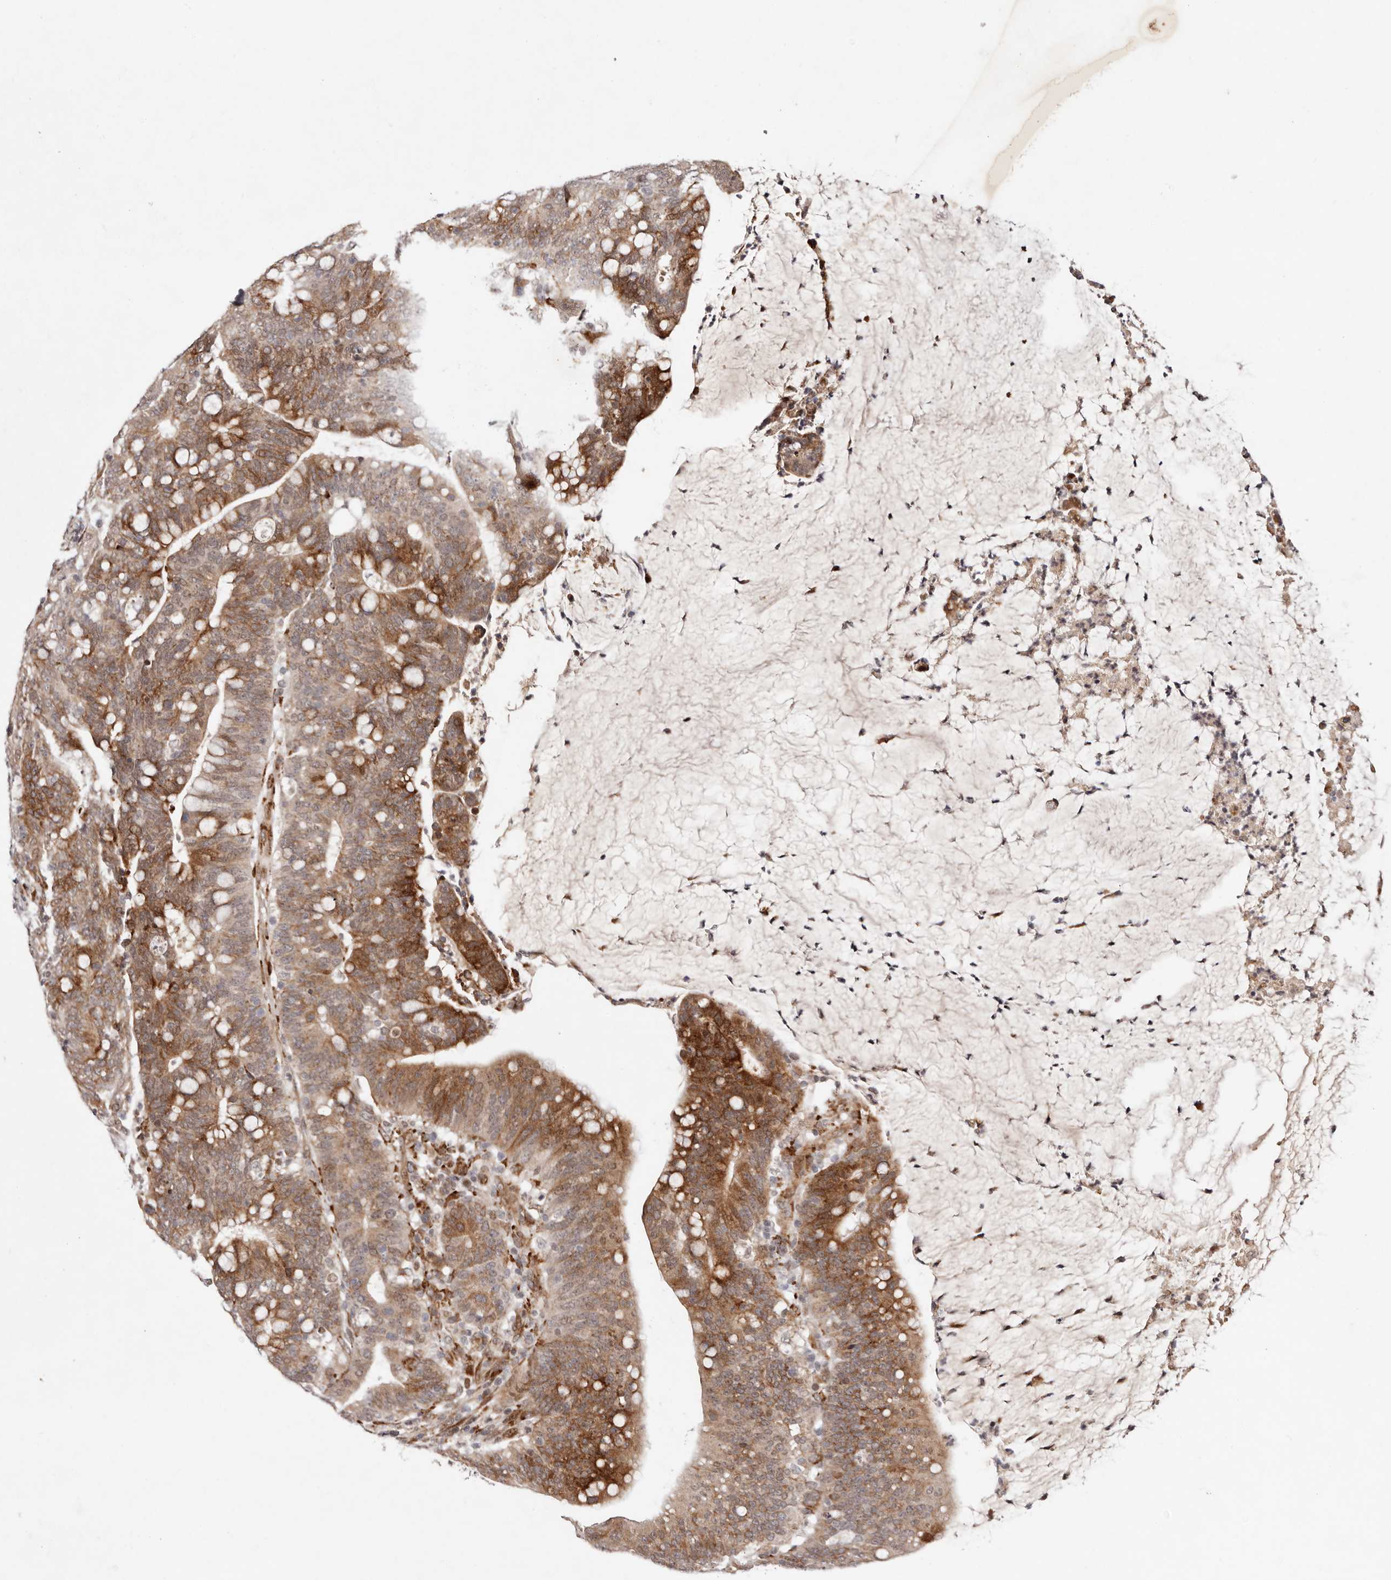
{"staining": {"intensity": "moderate", "quantity": ">75%", "location": "cytoplasmic/membranous"}, "tissue": "colorectal cancer", "cell_type": "Tumor cells", "image_type": "cancer", "snomed": [{"axis": "morphology", "description": "Adenocarcinoma, NOS"}, {"axis": "topography", "description": "Colon"}], "caption": "Brown immunohistochemical staining in colorectal adenocarcinoma shows moderate cytoplasmic/membranous positivity in approximately >75% of tumor cells. (DAB = brown stain, brightfield microscopy at high magnification).", "gene": "BCL2L15", "patient": {"sex": "female", "age": 66}}